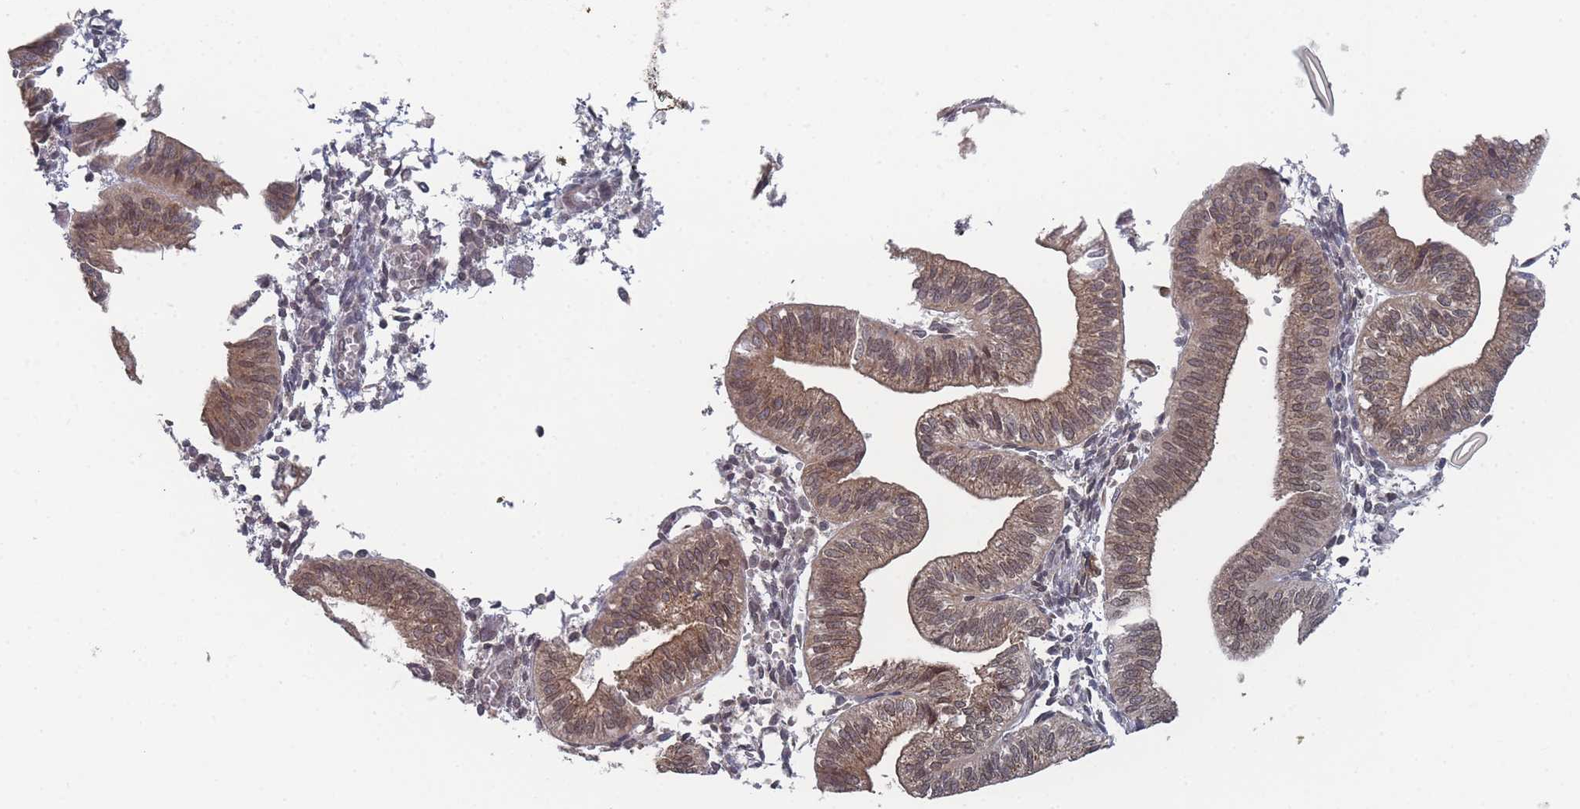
{"staining": {"intensity": "weak", "quantity": "25%-75%", "location": "cytoplasmic/membranous,nuclear"}, "tissue": "endometrium", "cell_type": "Cells in endometrial stroma", "image_type": "normal", "snomed": [{"axis": "morphology", "description": "Normal tissue, NOS"}, {"axis": "topography", "description": "Endometrium"}], "caption": "Protein analysis of unremarkable endometrium demonstrates weak cytoplasmic/membranous,nuclear staining in about 25%-75% of cells in endometrial stroma.", "gene": "TBC1D25", "patient": {"sex": "female", "age": 34}}